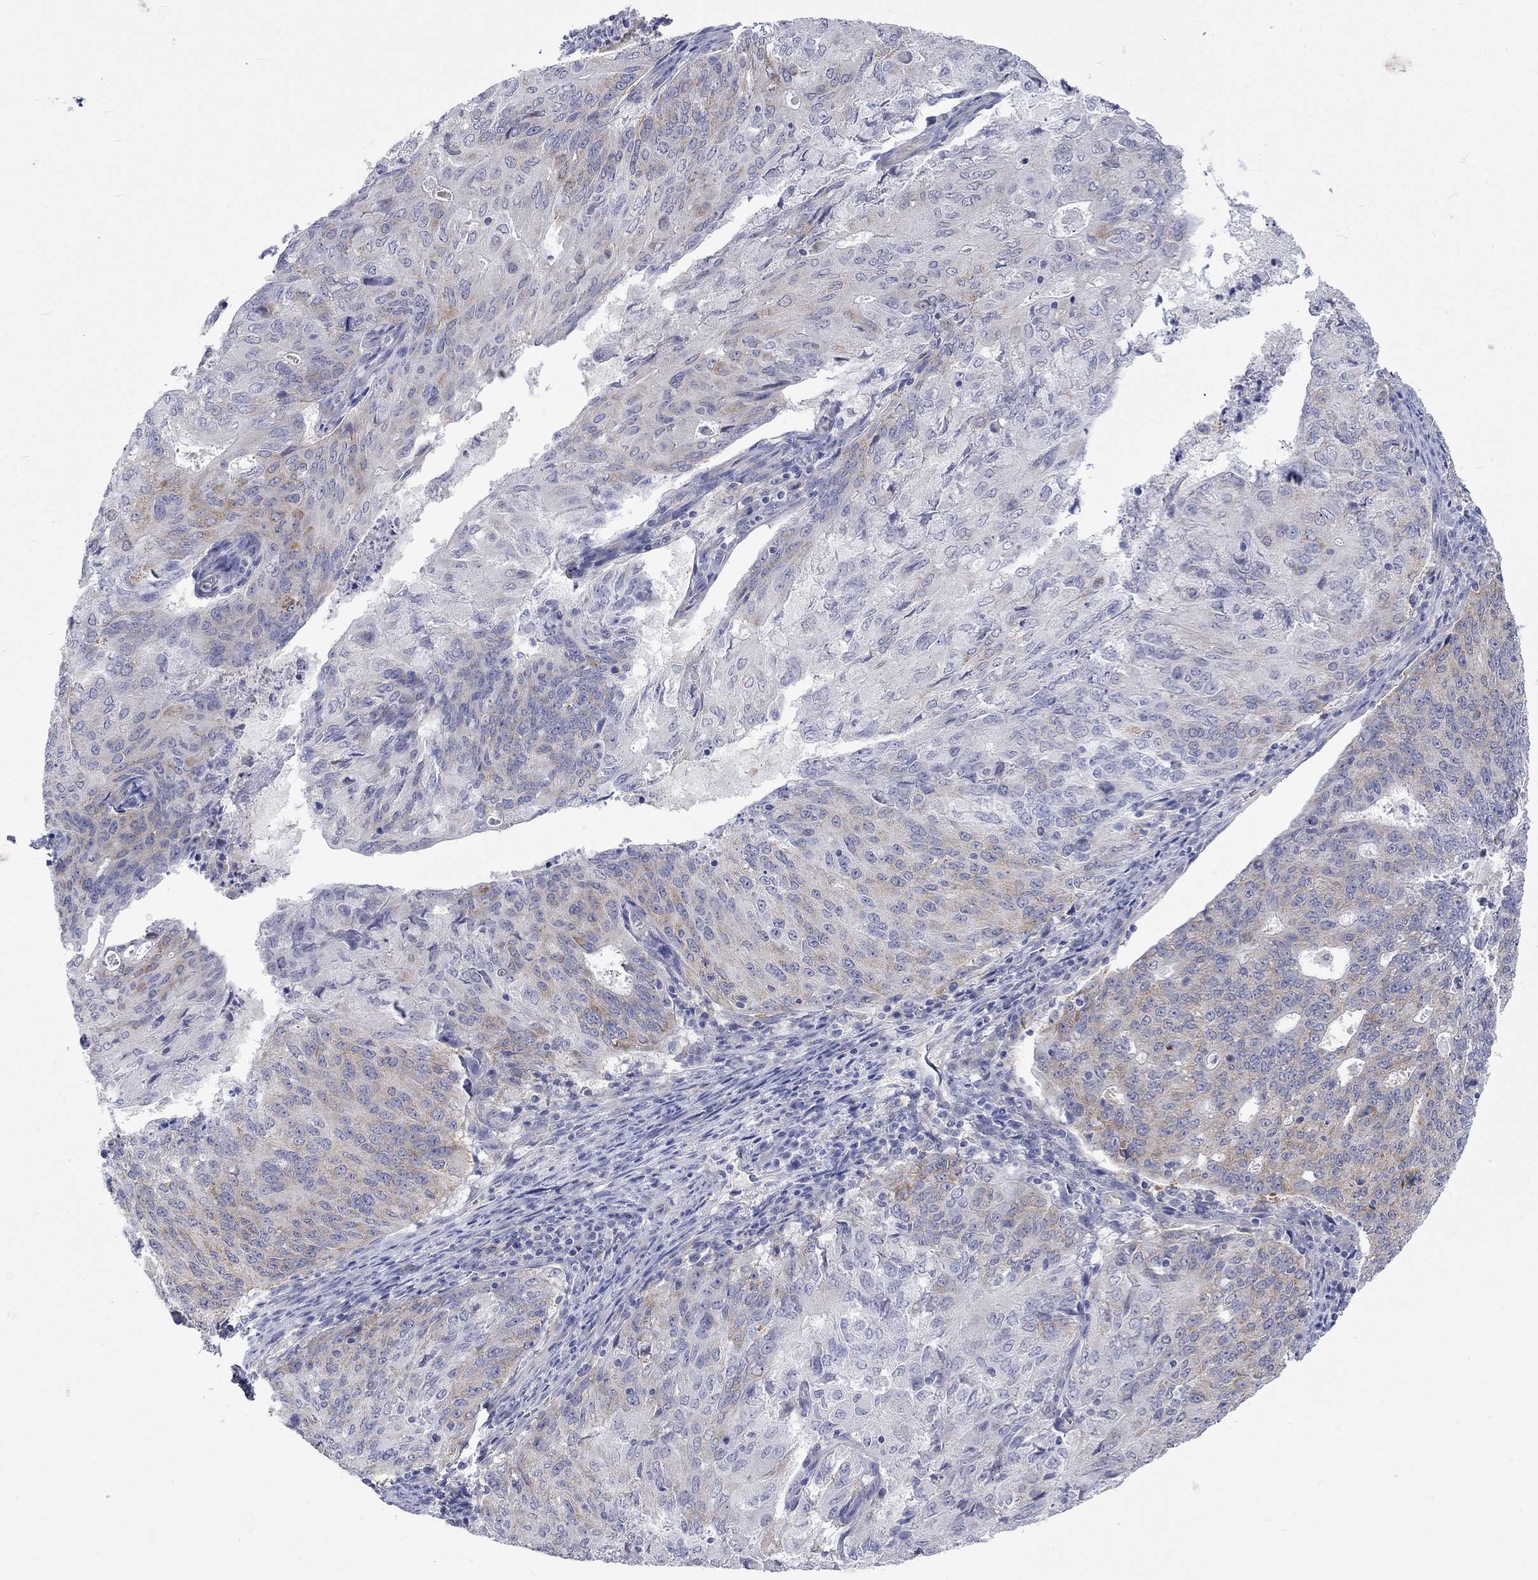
{"staining": {"intensity": "weak", "quantity": "25%-75%", "location": "cytoplasmic/membranous"}, "tissue": "endometrial cancer", "cell_type": "Tumor cells", "image_type": "cancer", "snomed": [{"axis": "morphology", "description": "Adenocarcinoma, NOS"}, {"axis": "topography", "description": "Endometrium"}], "caption": "Immunohistochemistry of endometrial cancer (adenocarcinoma) exhibits low levels of weak cytoplasmic/membranous expression in about 25%-75% of tumor cells.", "gene": "CERS1", "patient": {"sex": "female", "age": 82}}